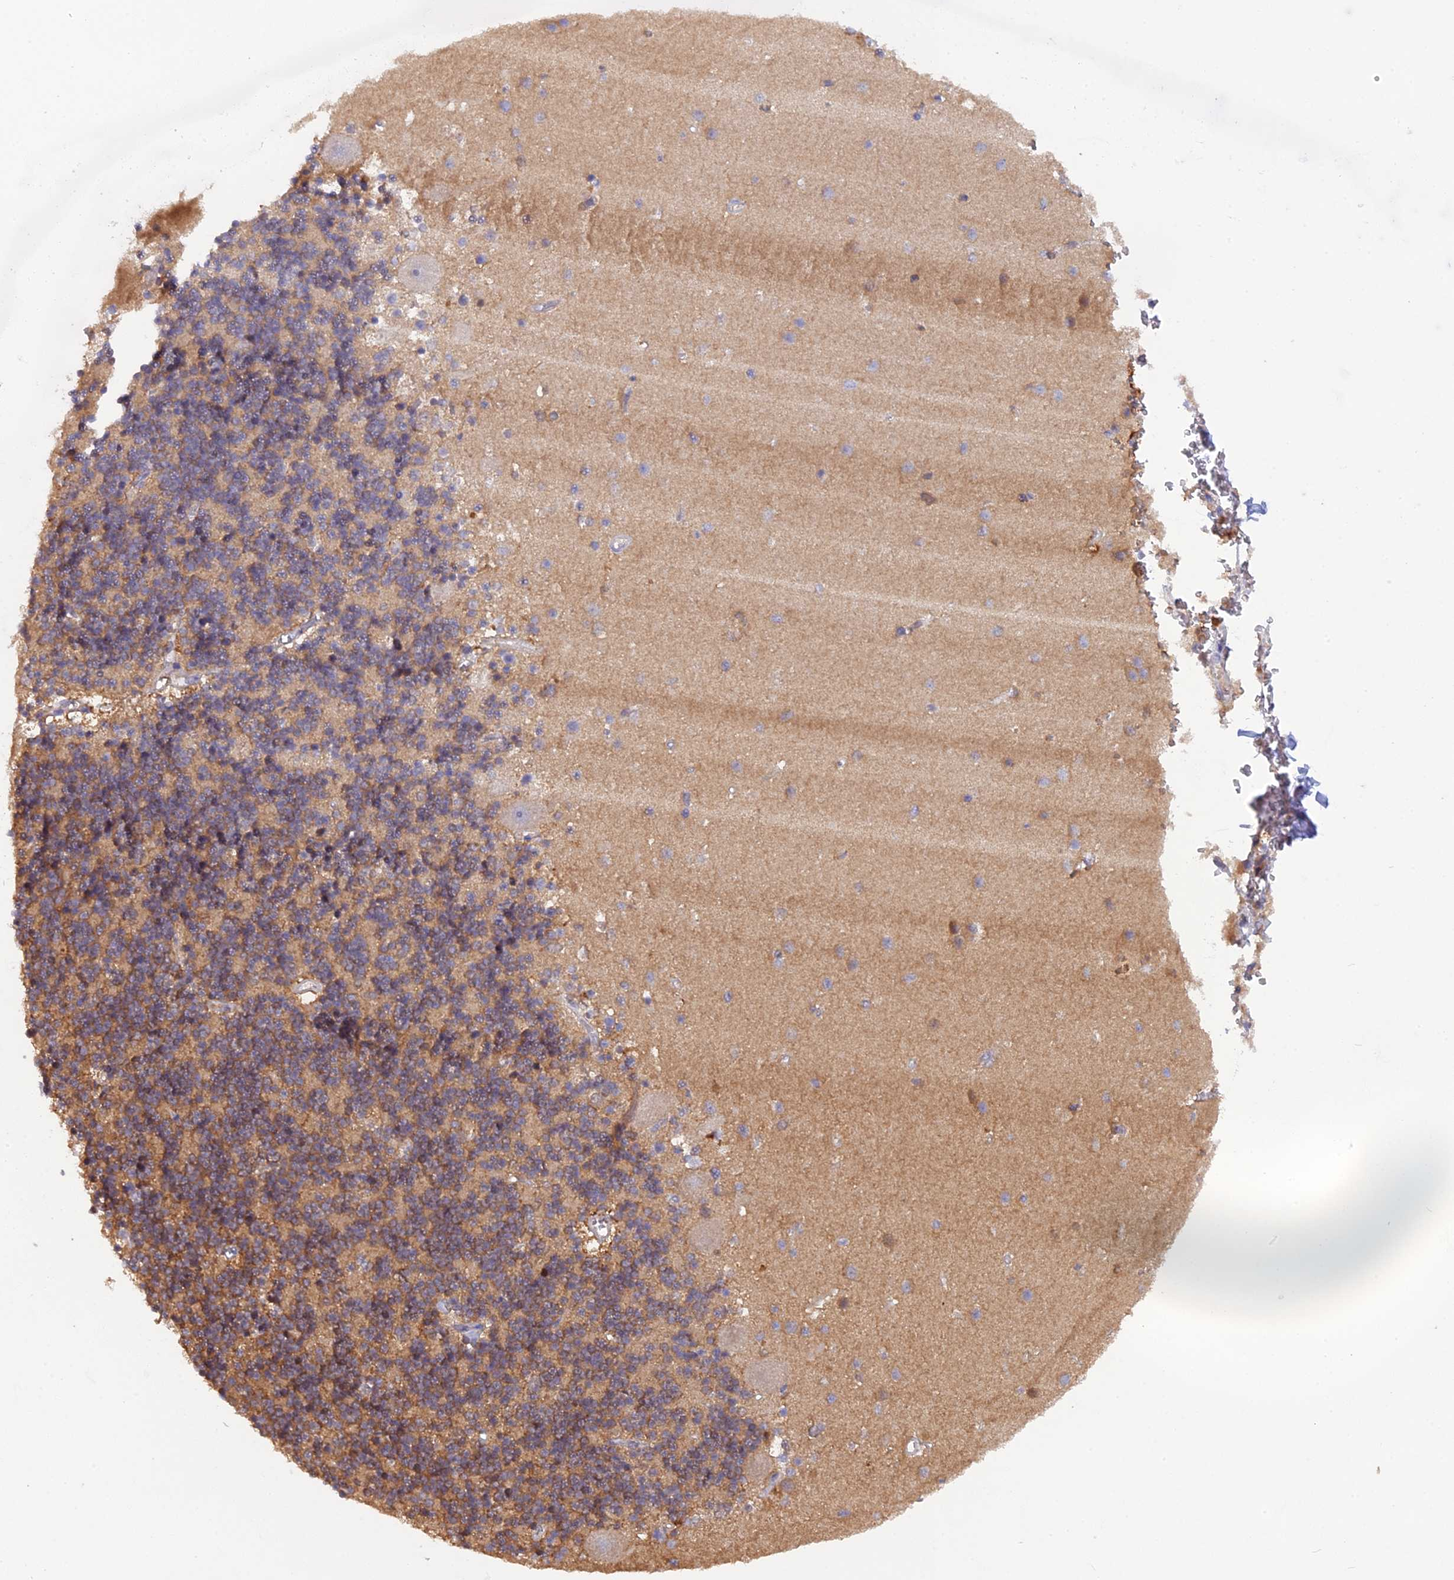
{"staining": {"intensity": "moderate", "quantity": ">75%", "location": "cytoplasmic/membranous"}, "tissue": "cerebellum", "cell_type": "Cells in granular layer", "image_type": "normal", "snomed": [{"axis": "morphology", "description": "Normal tissue, NOS"}, {"axis": "topography", "description": "Cerebellum"}], "caption": "Cerebellum stained with immunohistochemistry exhibits moderate cytoplasmic/membranous expression in approximately >75% of cells in granular layer.", "gene": "HINT1", "patient": {"sex": "male", "age": 54}}